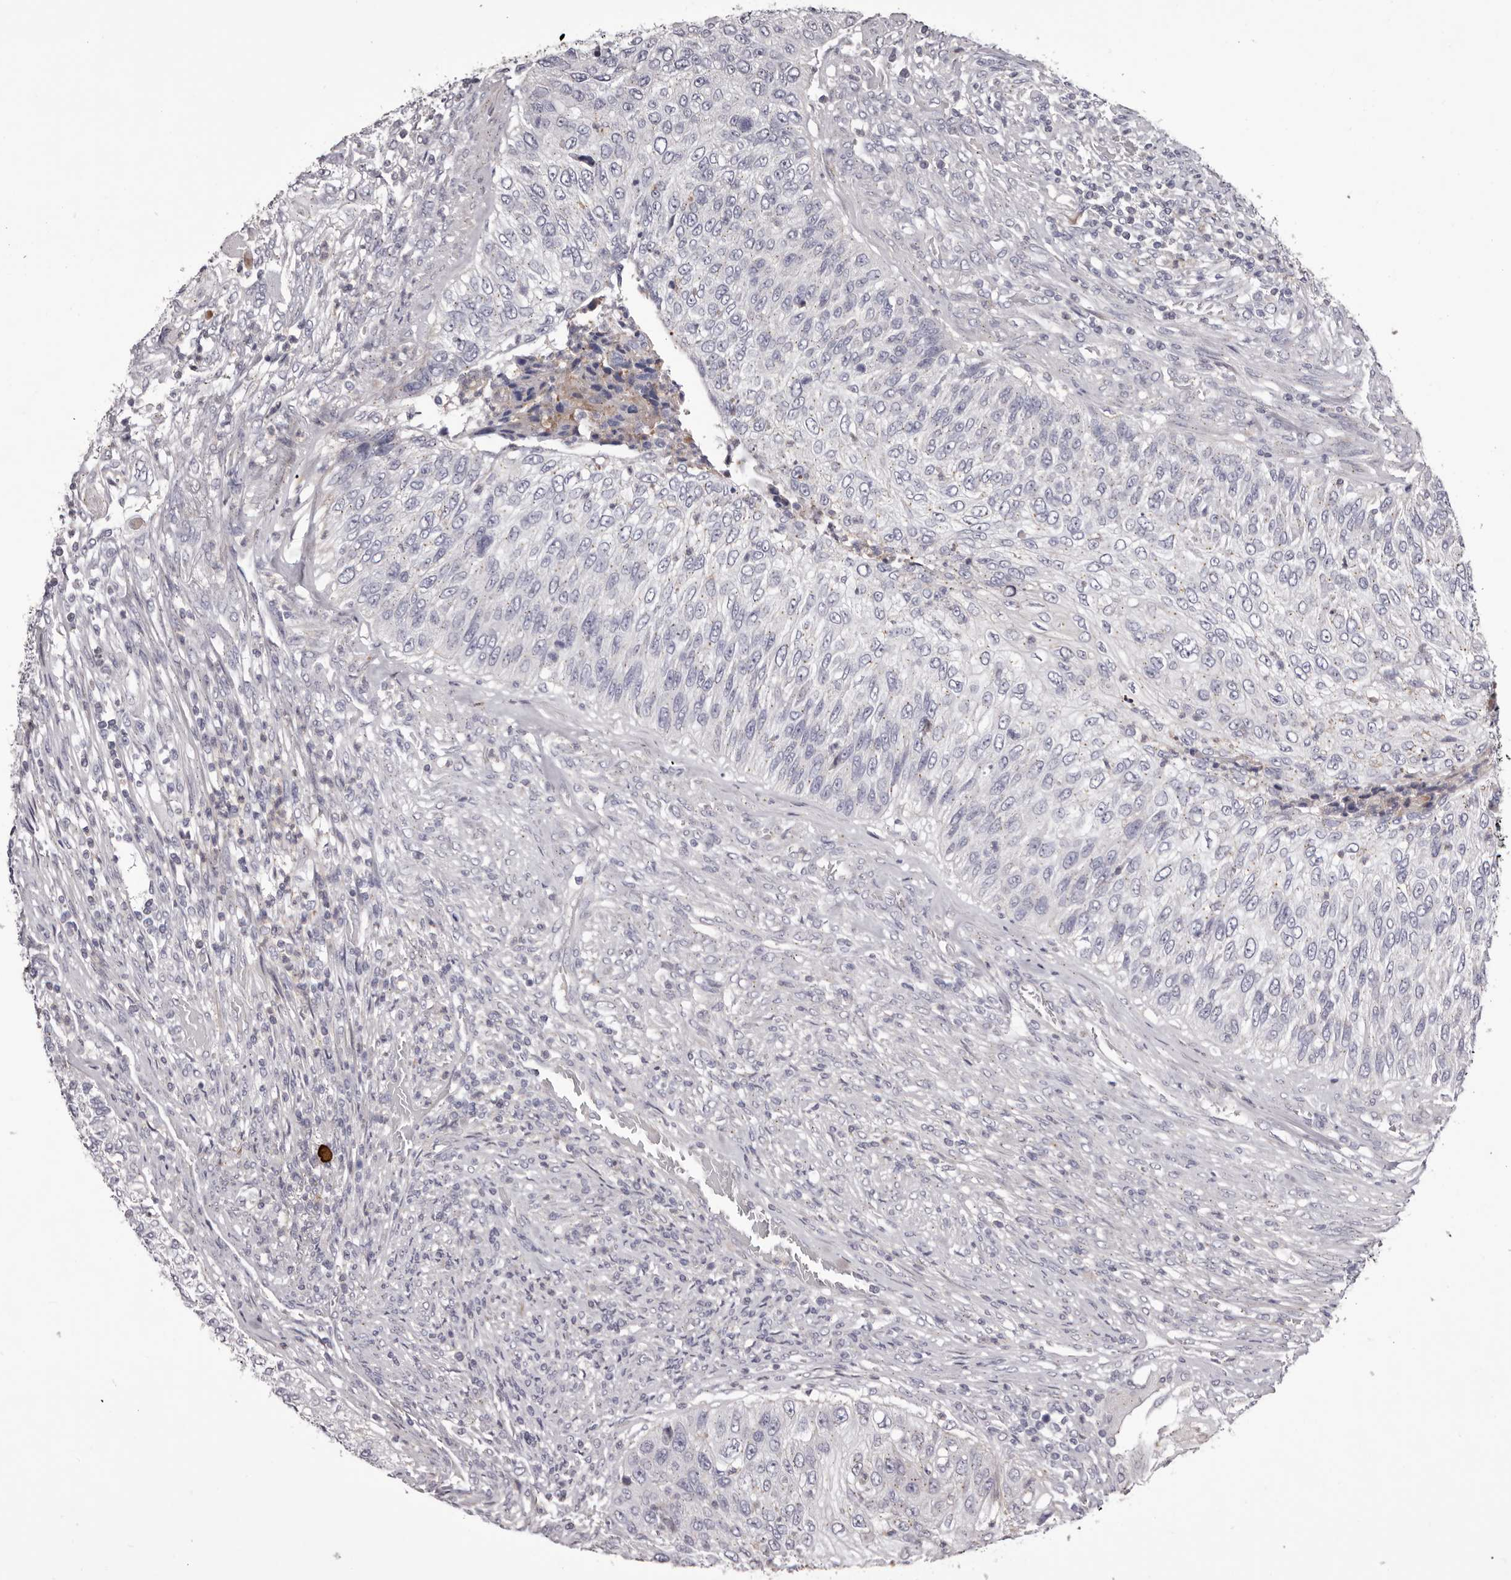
{"staining": {"intensity": "negative", "quantity": "none", "location": "none"}, "tissue": "urothelial cancer", "cell_type": "Tumor cells", "image_type": "cancer", "snomed": [{"axis": "morphology", "description": "Urothelial carcinoma, High grade"}, {"axis": "topography", "description": "Urinary bladder"}], "caption": "This is an IHC image of urothelial carcinoma (high-grade). There is no staining in tumor cells.", "gene": "PEG10", "patient": {"sex": "female", "age": 60}}